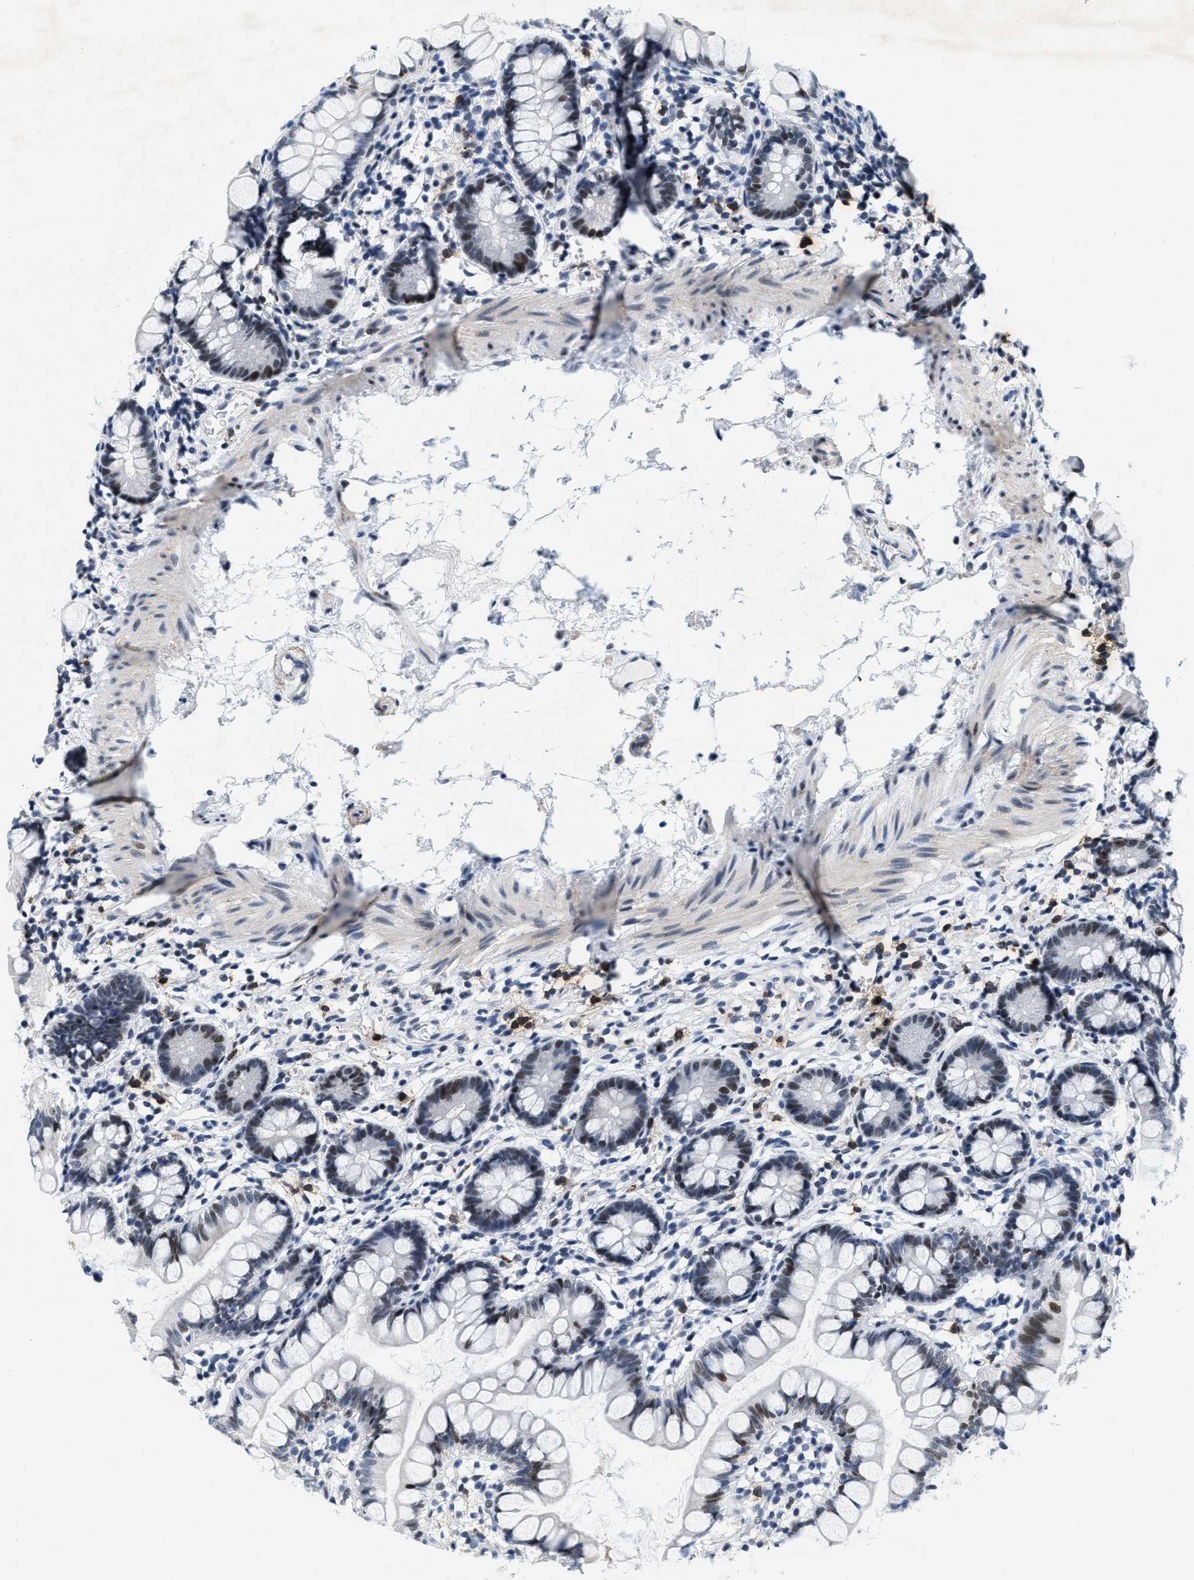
{"staining": {"intensity": "moderate", "quantity": "25%-75%", "location": "nuclear"}, "tissue": "small intestine", "cell_type": "Glandular cells", "image_type": "normal", "snomed": [{"axis": "morphology", "description": "Normal tissue, NOS"}, {"axis": "topography", "description": "Small intestine"}], "caption": "DAB immunohistochemical staining of benign small intestine shows moderate nuclear protein positivity in about 25%-75% of glandular cells.", "gene": "SETD1B", "patient": {"sex": "female", "age": 84}}